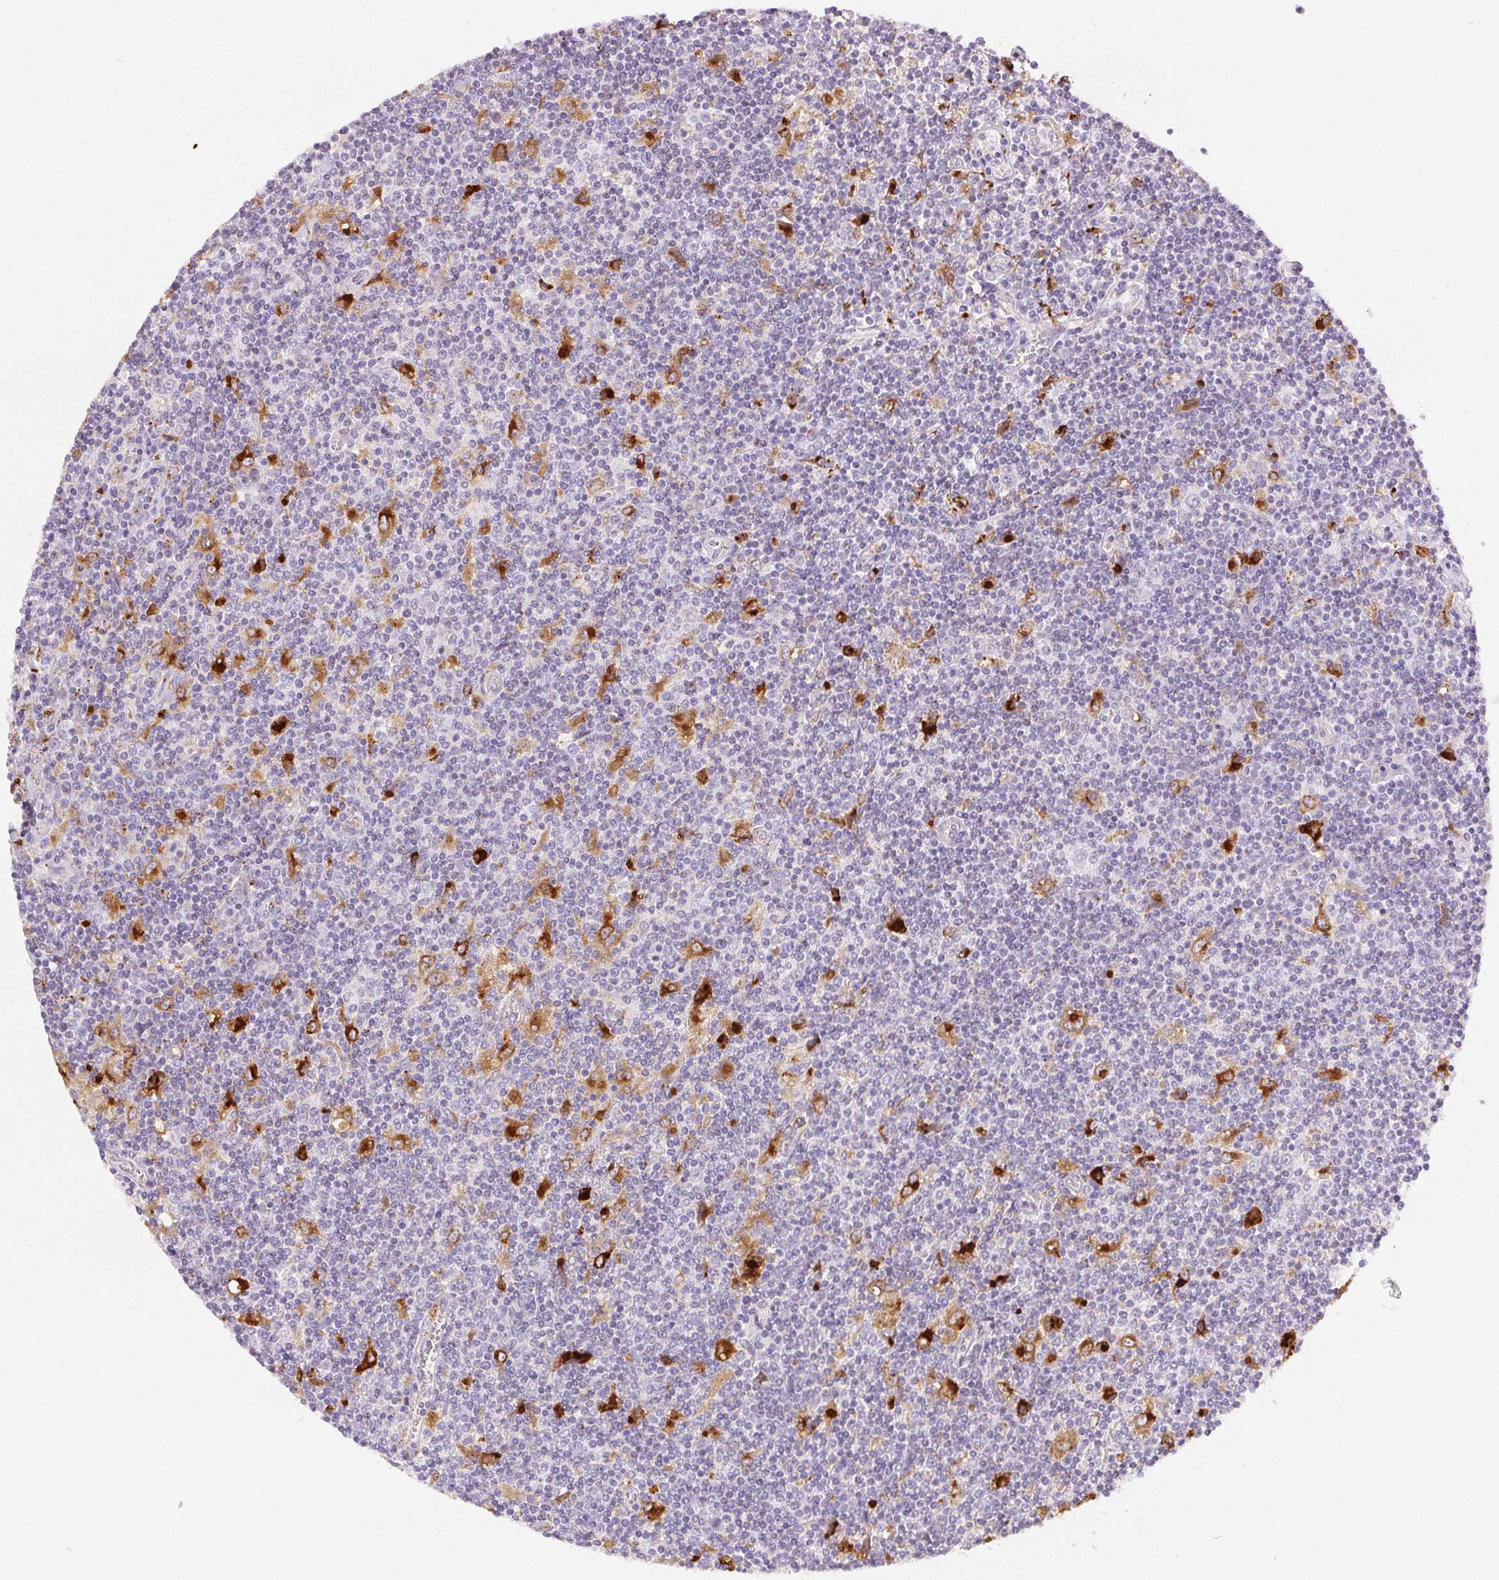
{"staining": {"intensity": "negative", "quantity": "none", "location": "none"}, "tissue": "lymphoma", "cell_type": "Tumor cells", "image_type": "cancer", "snomed": [{"axis": "morphology", "description": "Hodgkin's disease, NOS"}, {"axis": "topography", "description": "Lymph node"}], "caption": "Tumor cells are negative for protein expression in human lymphoma.", "gene": "SCPEP1", "patient": {"sex": "male", "age": 40}}